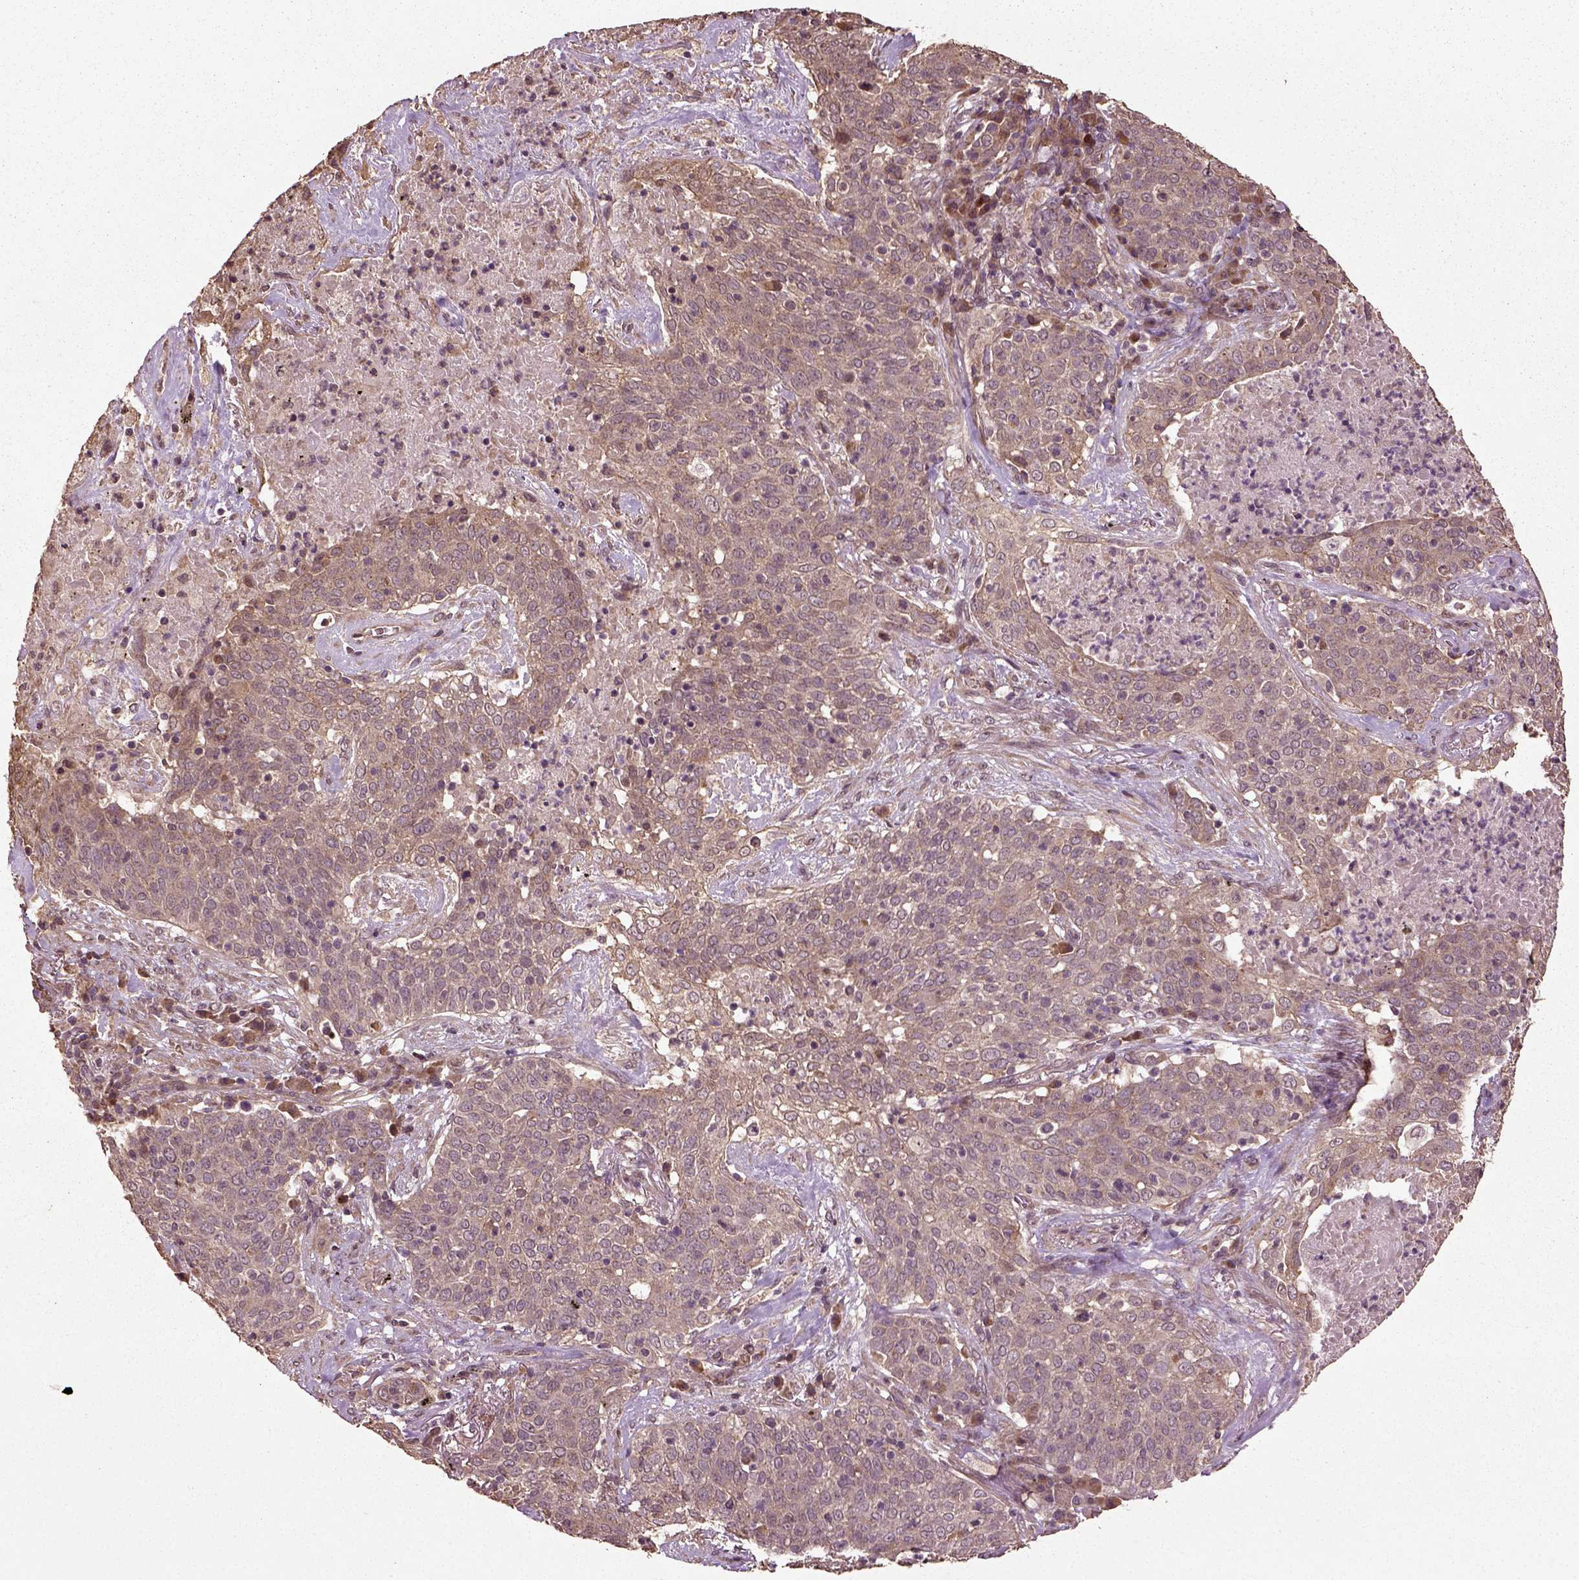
{"staining": {"intensity": "weak", "quantity": ">75%", "location": "cytoplasmic/membranous"}, "tissue": "lung cancer", "cell_type": "Tumor cells", "image_type": "cancer", "snomed": [{"axis": "morphology", "description": "Squamous cell carcinoma, NOS"}, {"axis": "topography", "description": "Lung"}], "caption": "An image of human squamous cell carcinoma (lung) stained for a protein displays weak cytoplasmic/membranous brown staining in tumor cells. The staining was performed using DAB (3,3'-diaminobenzidine), with brown indicating positive protein expression. Nuclei are stained blue with hematoxylin.", "gene": "ERV3-1", "patient": {"sex": "male", "age": 82}}